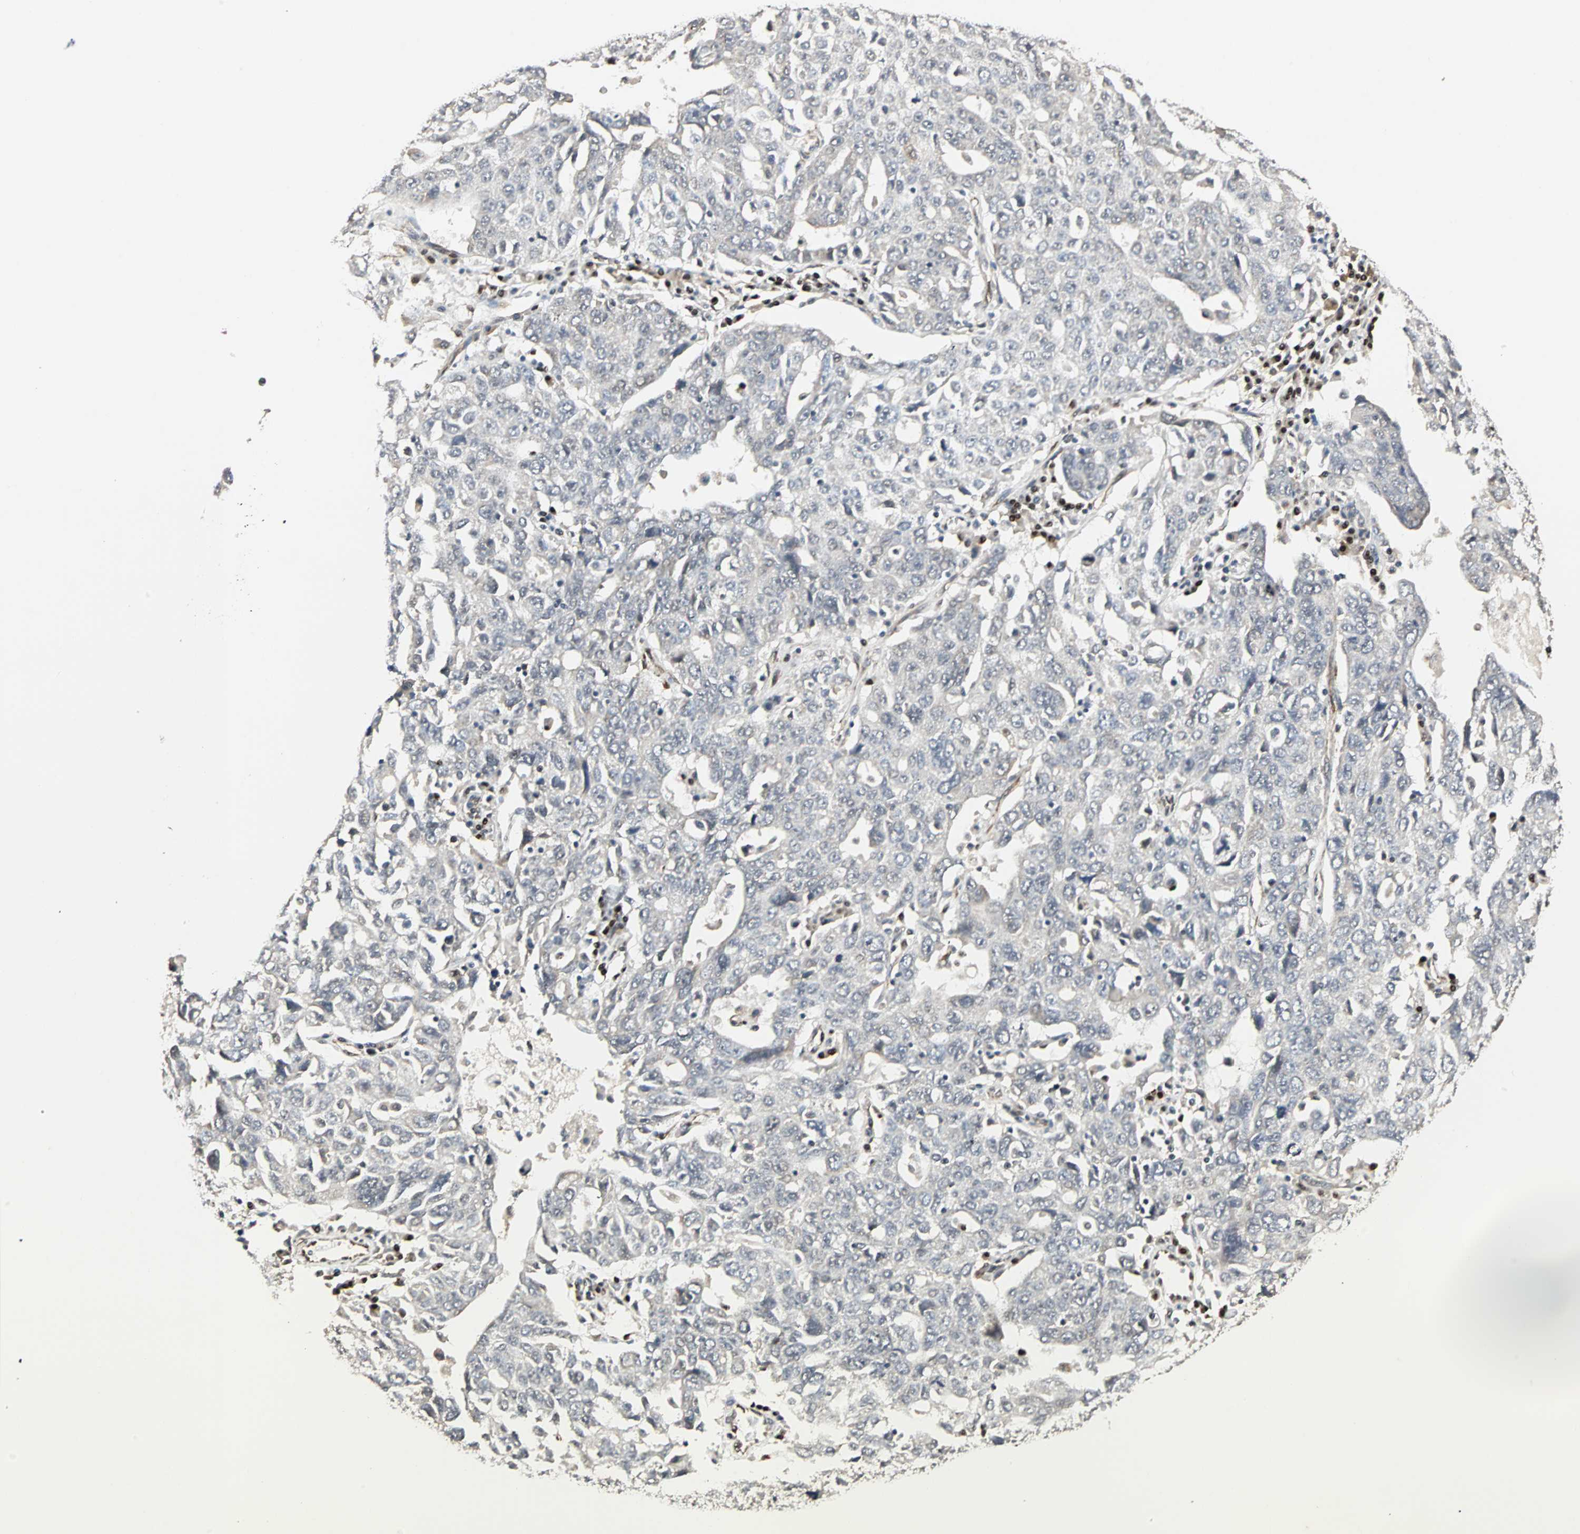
{"staining": {"intensity": "negative", "quantity": "none", "location": "none"}, "tissue": "ovarian cancer", "cell_type": "Tumor cells", "image_type": "cancer", "snomed": [{"axis": "morphology", "description": "Carcinoma, endometroid"}, {"axis": "topography", "description": "Ovary"}], "caption": "The image shows no significant positivity in tumor cells of ovarian cancer.", "gene": "TRPV4", "patient": {"sex": "female", "age": 62}}